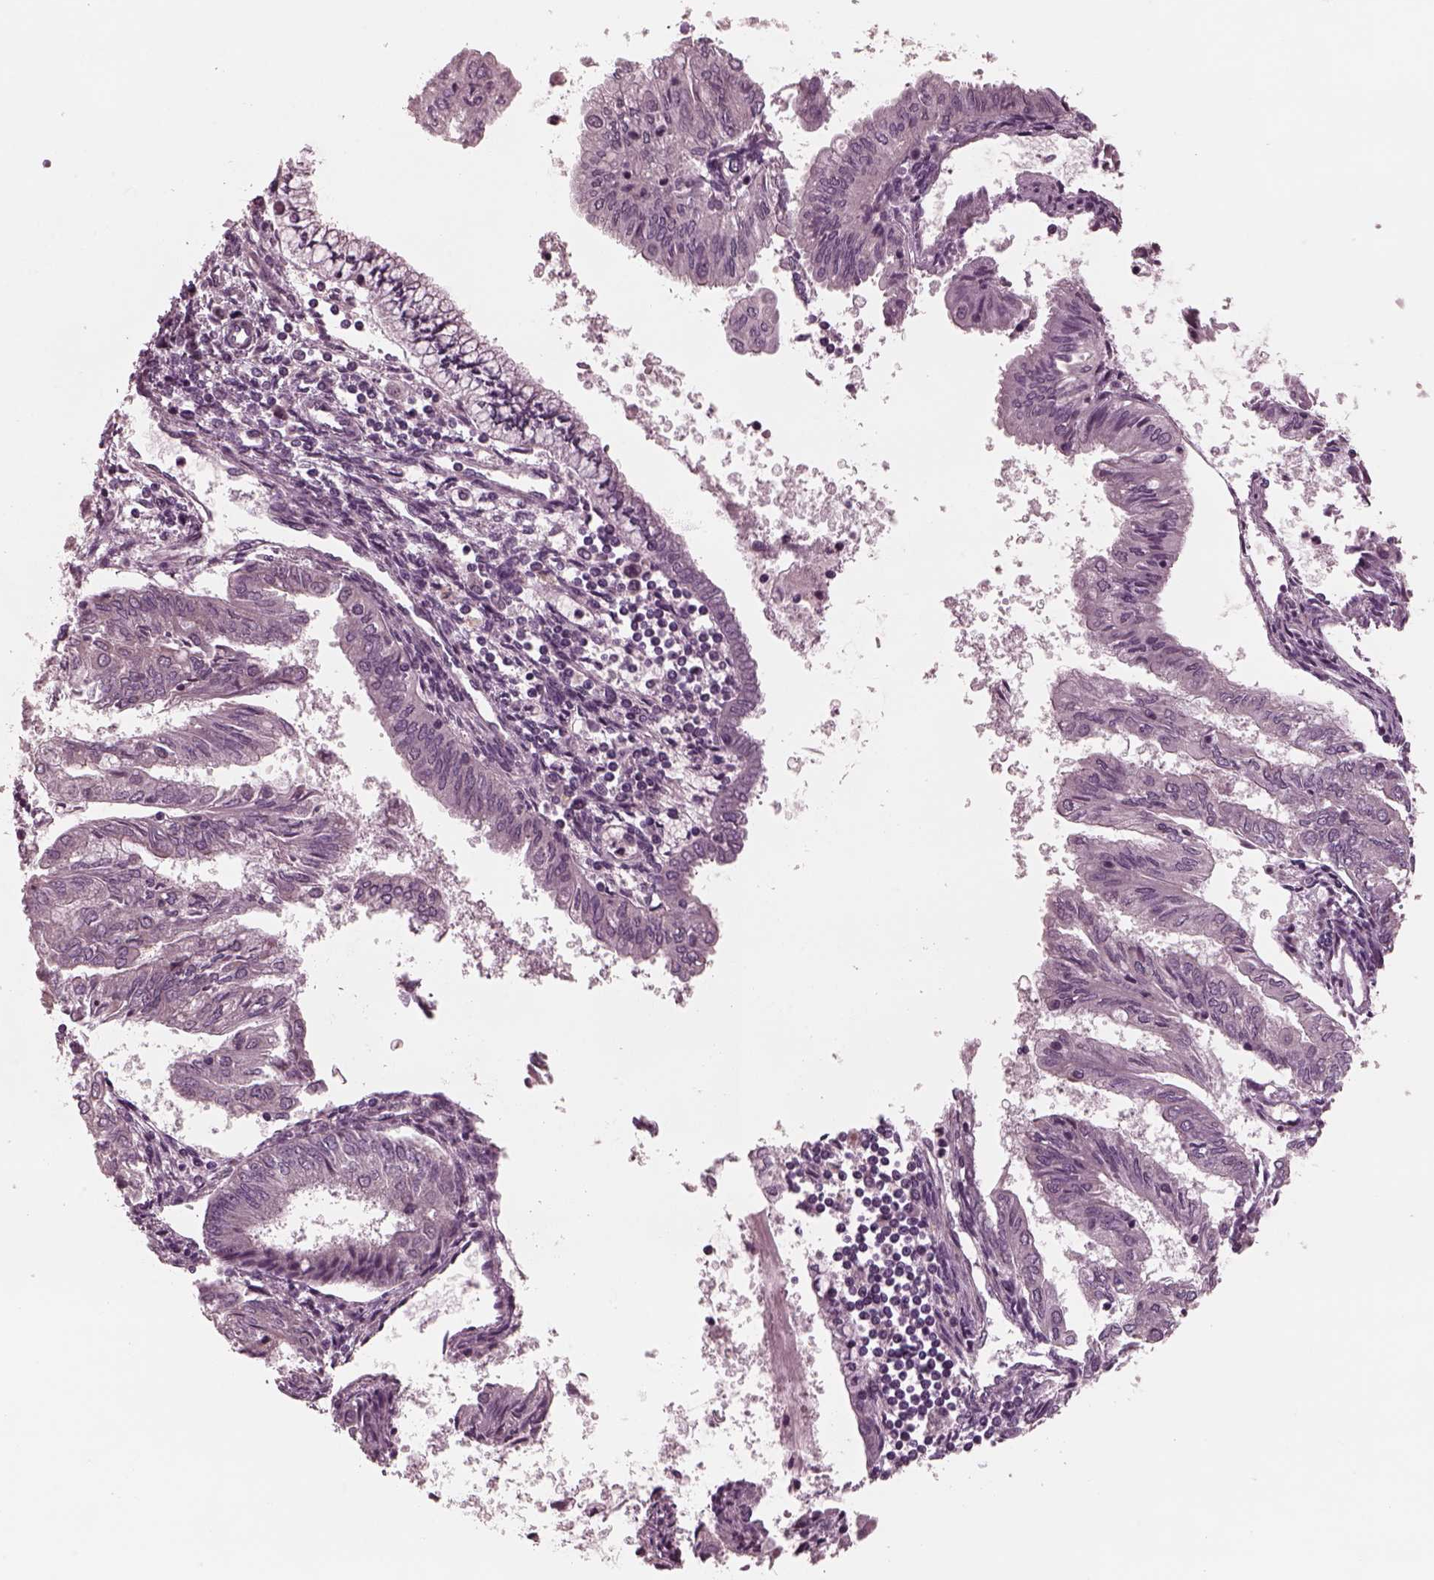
{"staining": {"intensity": "negative", "quantity": "none", "location": "none"}, "tissue": "endometrial cancer", "cell_type": "Tumor cells", "image_type": "cancer", "snomed": [{"axis": "morphology", "description": "Adenocarcinoma, NOS"}, {"axis": "topography", "description": "Endometrium"}], "caption": "Tumor cells are negative for protein expression in human endometrial cancer (adenocarcinoma).", "gene": "TUBG1", "patient": {"sex": "female", "age": 68}}